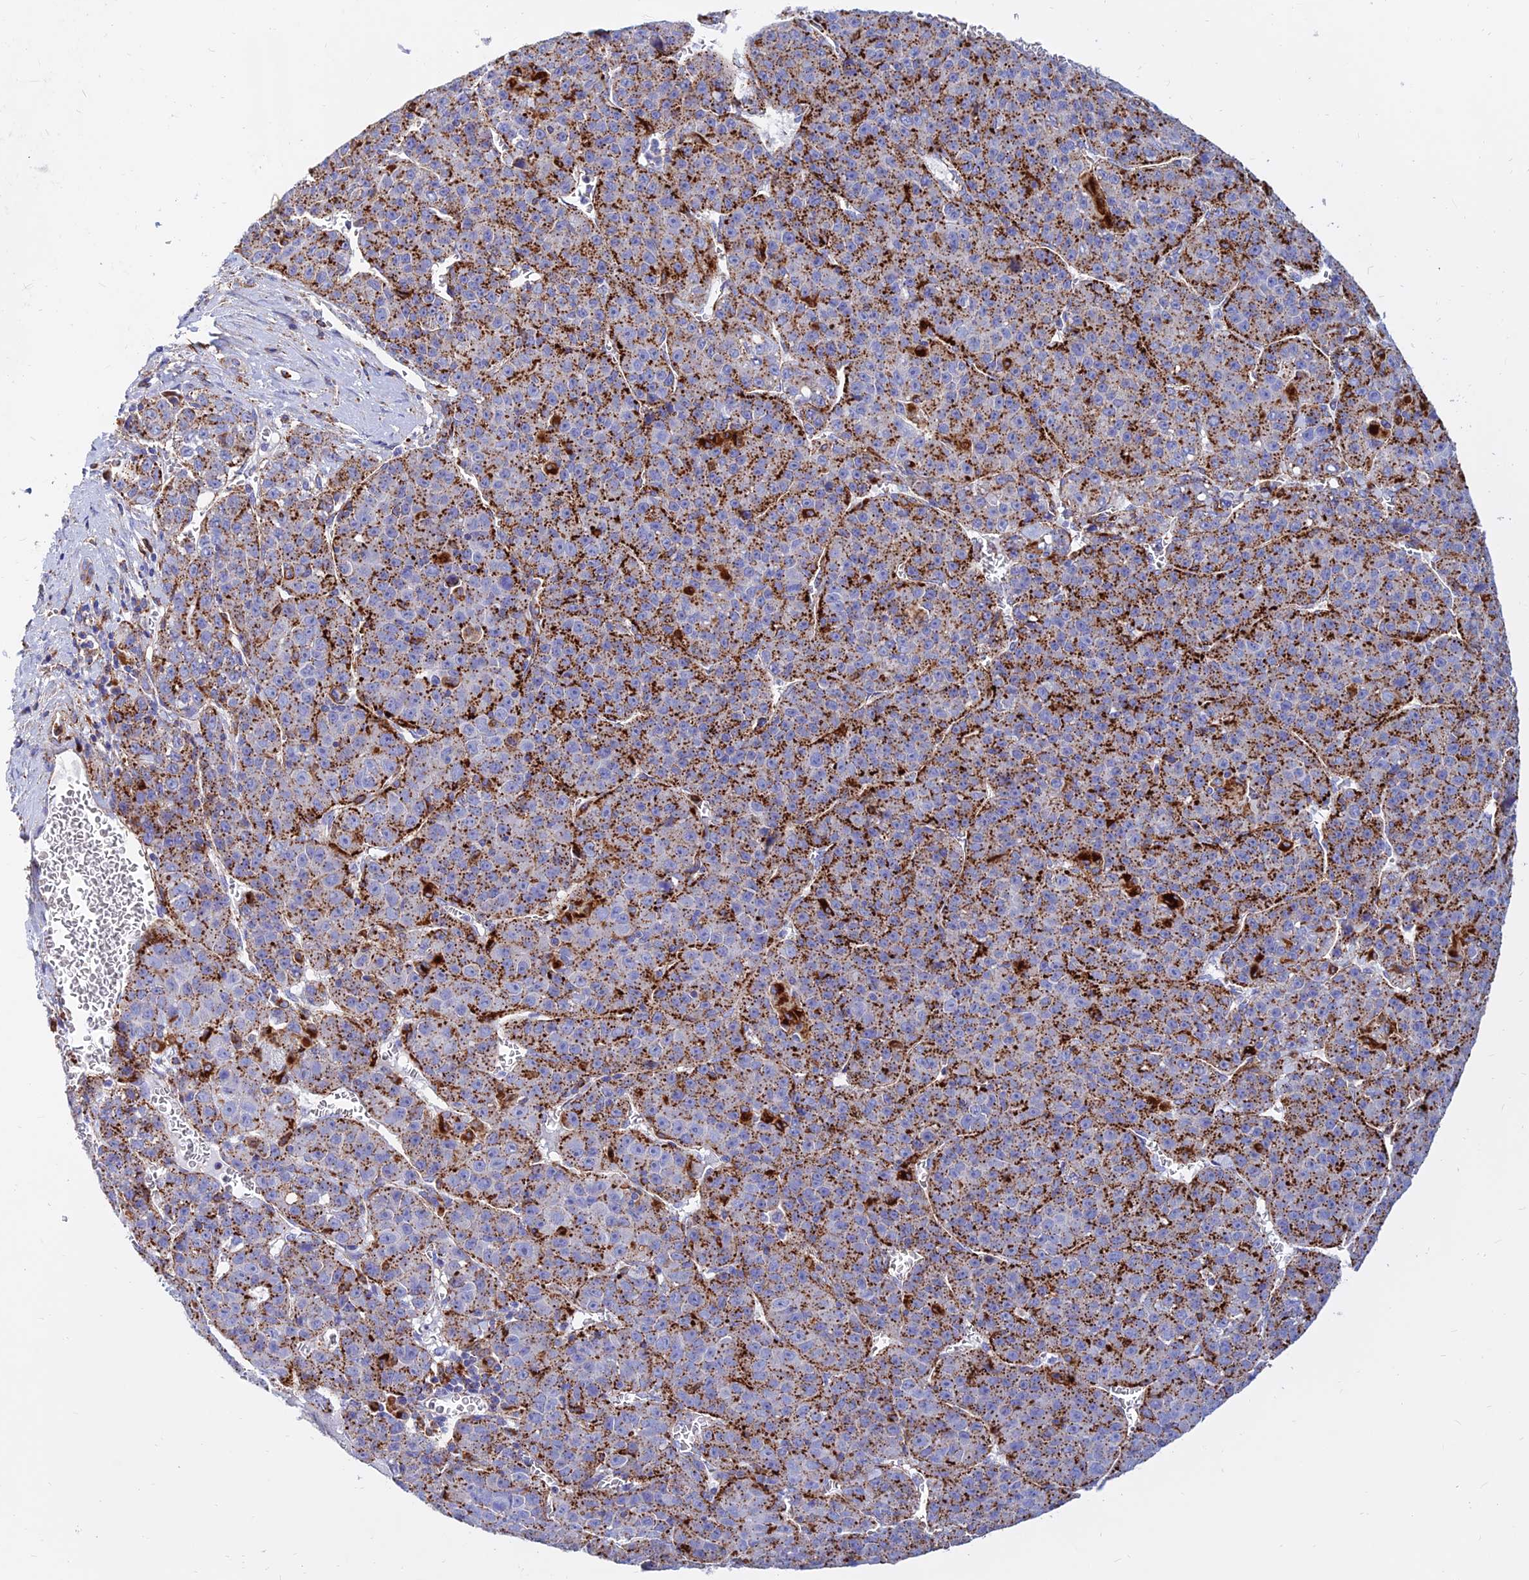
{"staining": {"intensity": "strong", "quantity": ">75%", "location": "cytoplasmic/membranous"}, "tissue": "liver cancer", "cell_type": "Tumor cells", "image_type": "cancer", "snomed": [{"axis": "morphology", "description": "Carcinoma, Hepatocellular, NOS"}, {"axis": "topography", "description": "Liver"}], "caption": "Tumor cells demonstrate high levels of strong cytoplasmic/membranous positivity in approximately >75% of cells in human hepatocellular carcinoma (liver).", "gene": "SPNS1", "patient": {"sex": "female", "age": 53}}